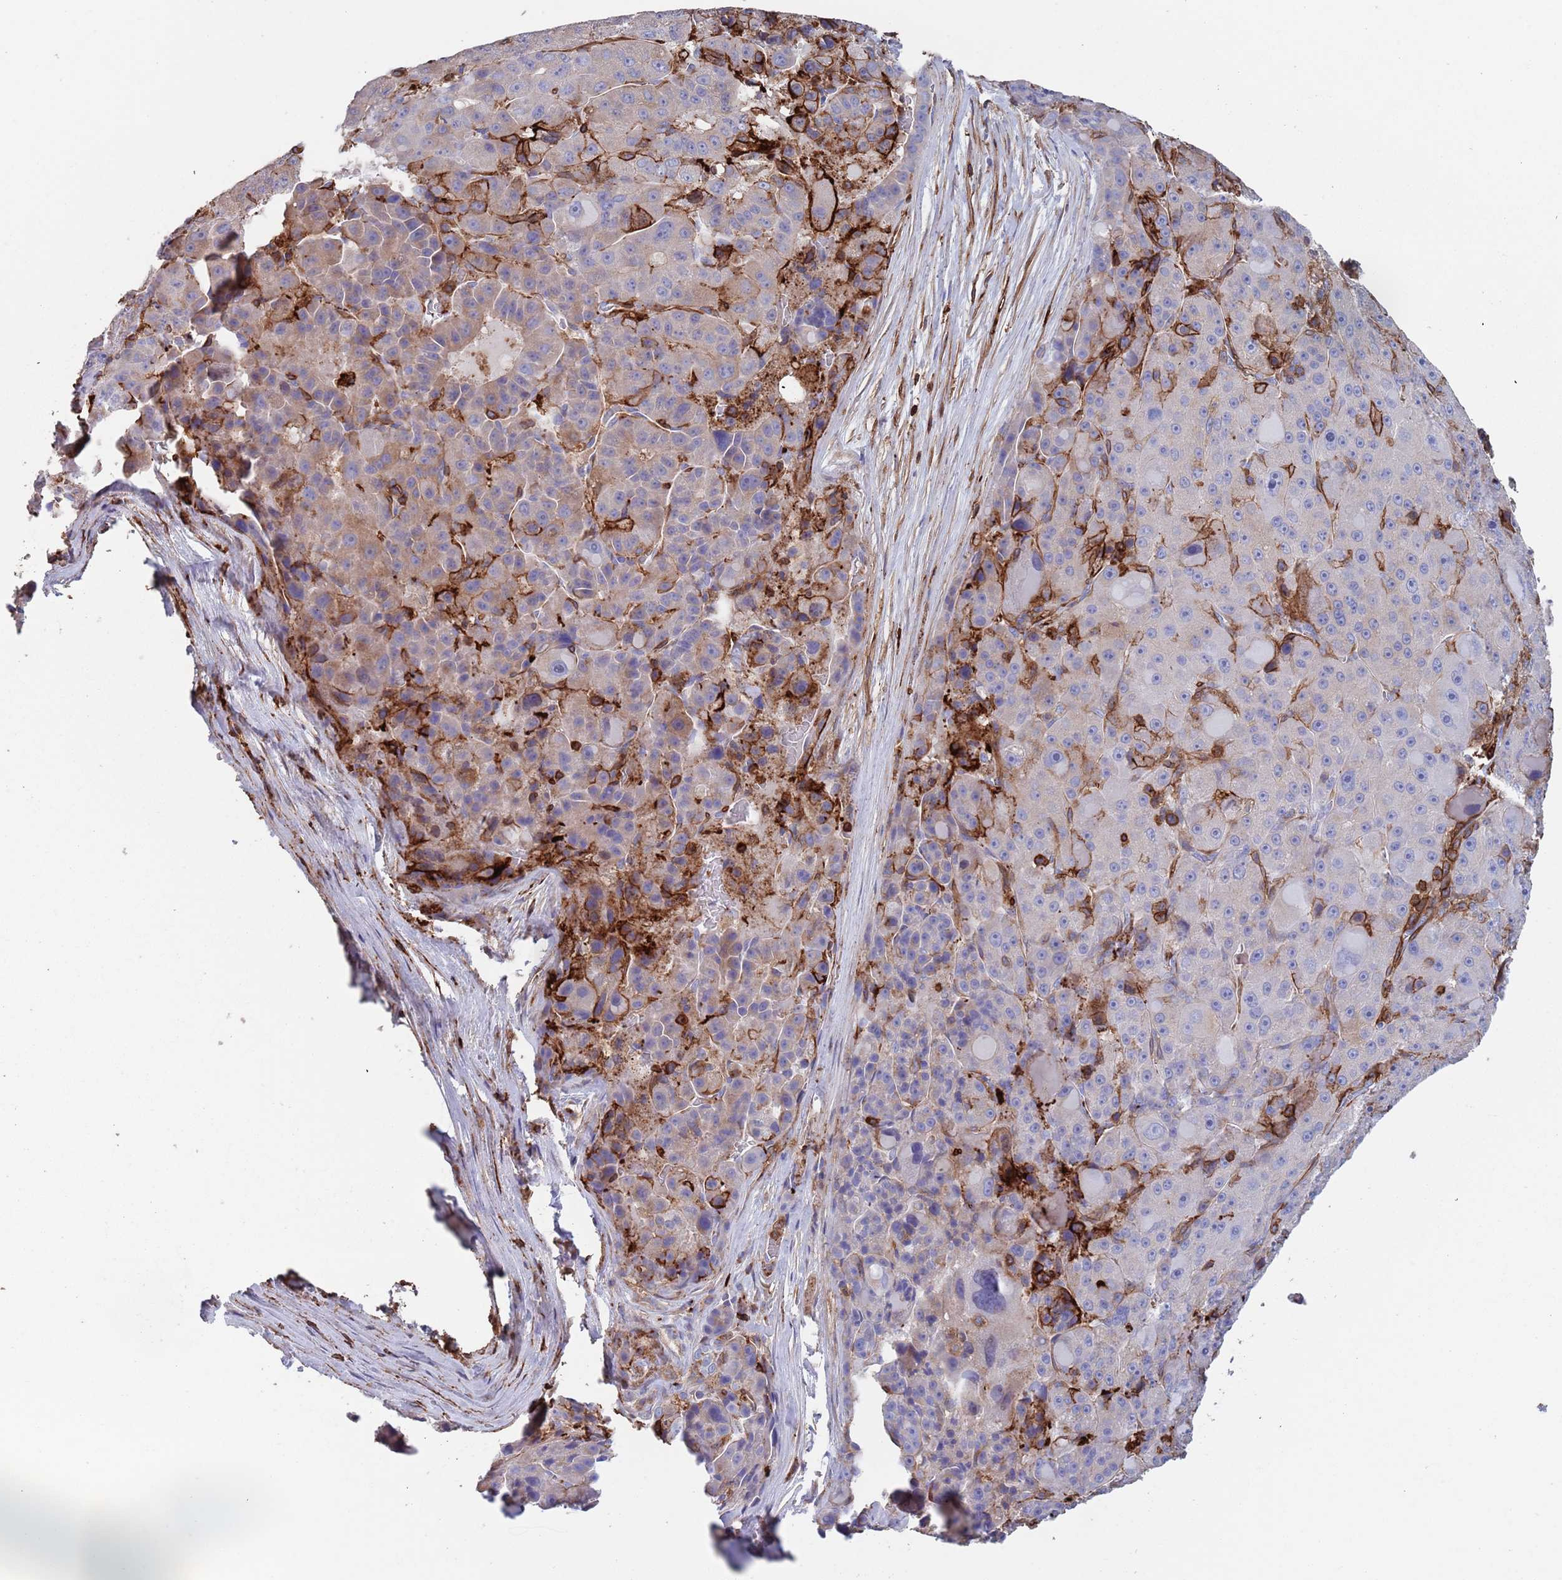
{"staining": {"intensity": "weak", "quantity": "<25%", "location": "cytoplasmic/membranous"}, "tissue": "liver cancer", "cell_type": "Tumor cells", "image_type": "cancer", "snomed": [{"axis": "morphology", "description": "Carcinoma, Hepatocellular, NOS"}, {"axis": "topography", "description": "Liver"}], "caption": "A photomicrograph of human liver hepatocellular carcinoma is negative for staining in tumor cells. (IHC, brightfield microscopy, high magnification).", "gene": "RNF144A", "patient": {"sex": "male", "age": 76}}